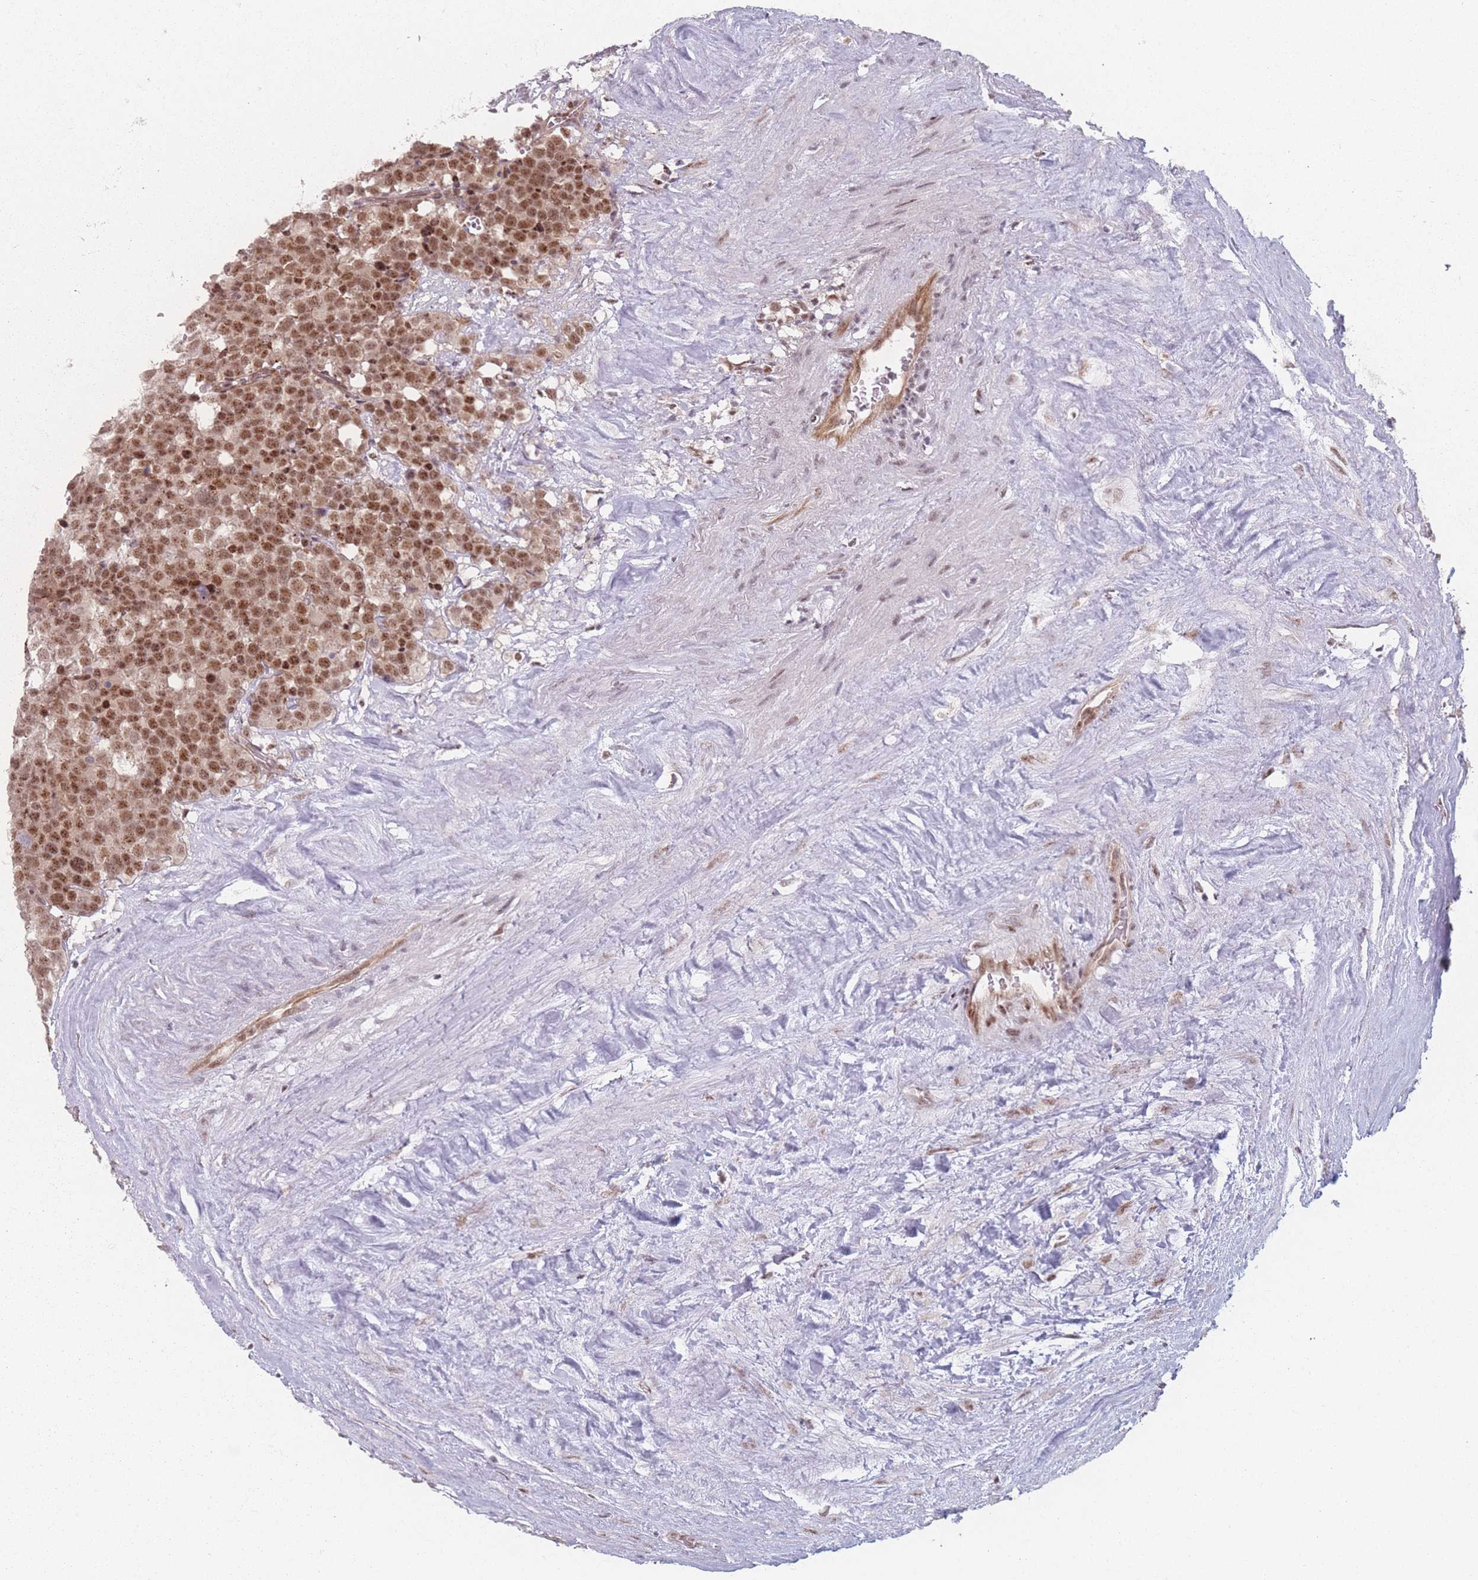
{"staining": {"intensity": "moderate", "quantity": ">75%", "location": "cytoplasmic/membranous,nuclear"}, "tissue": "testis cancer", "cell_type": "Tumor cells", "image_type": "cancer", "snomed": [{"axis": "morphology", "description": "Seminoma, NOS"}, {"axis": "topography", "description": "Testis"}], "caption": "Seminoma (testis) stained with immunohistochemistry reveals moderate cytoplasmic/membranous and nuclear expression in approximately >75% of tumor cells.", "gene": "ZC3H14", "patient": {"sex": "male", "age": 71}}